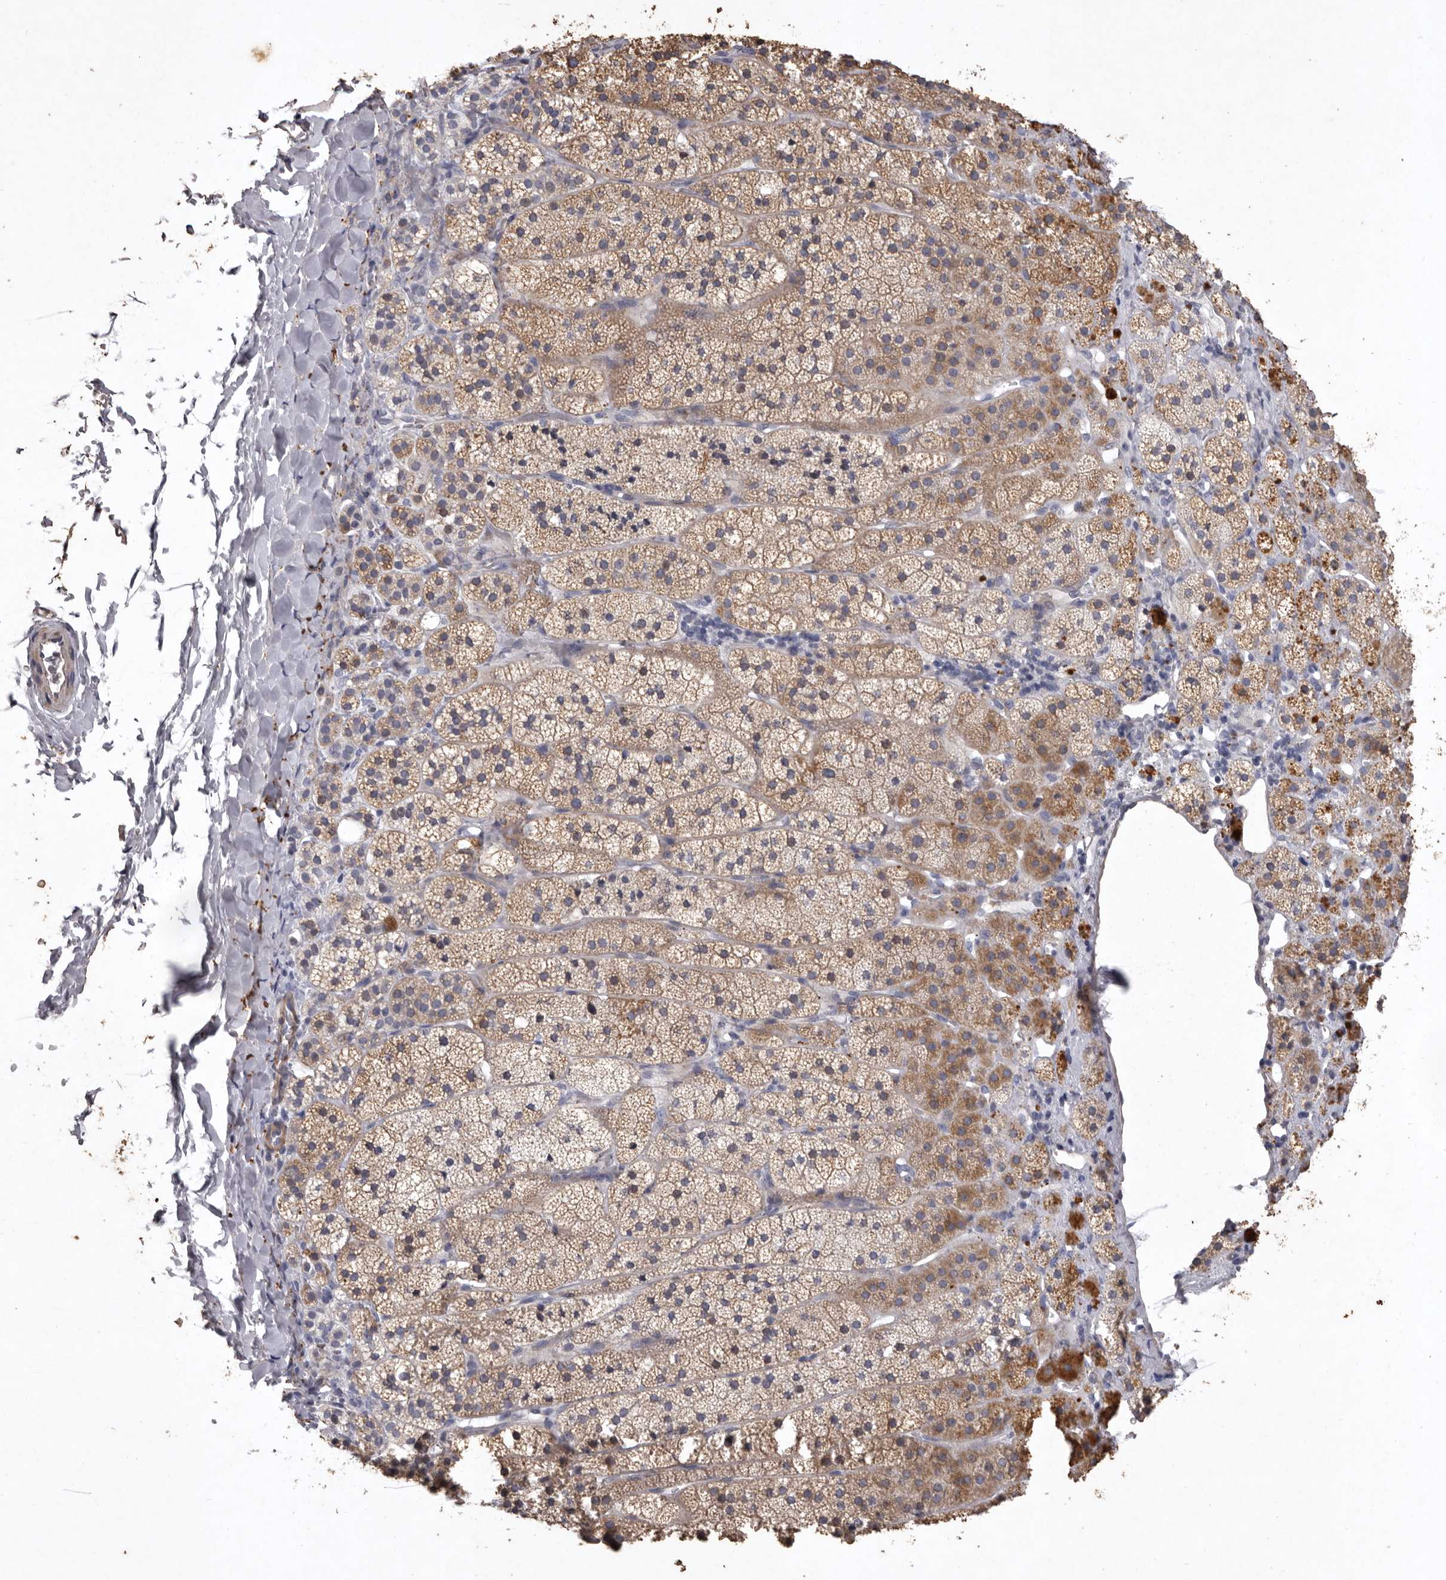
{"staining": {"intensity": "moderate", "quantity": ">75%", "location": "cytoplasmic/membranous"}, "tissue": "adrenal gland", "cell_type": "Glandular cells", "image_type": "normal", "snomed": [{"axis": "morphology", "description": "Normal tissue, NOS"}, {"axis": "topography", "description": "Adrenal gland"}], "caption": "IHC image of normal adrenal gland stained for a protein (brown), which displays medium levels of moderate cytoplasmic/membranous staining in approximately >75% of glandular cells.", "gene": "NKAIN4", "patient": {"sex": "female", "age": 44}}